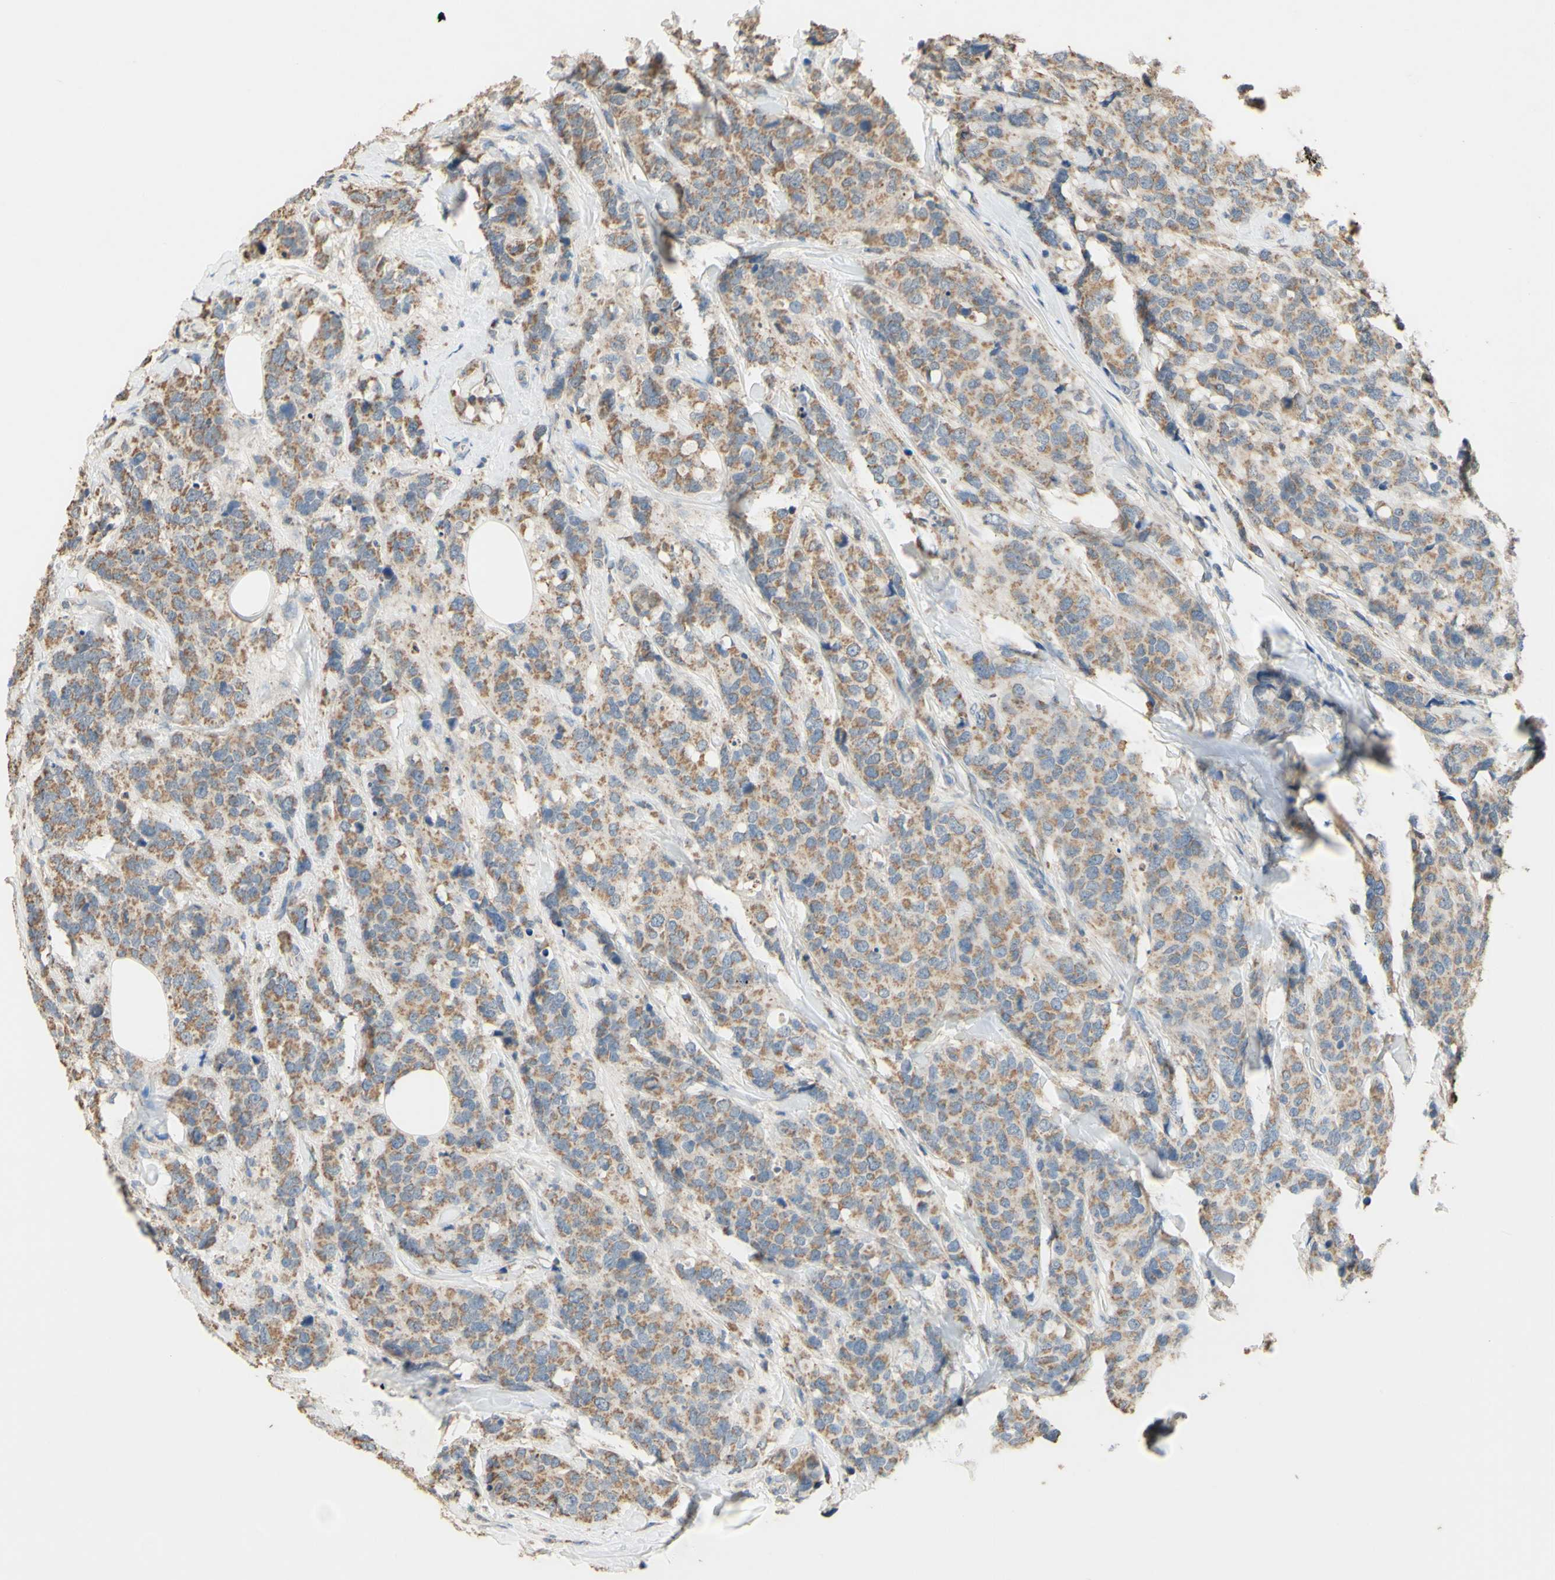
{"staining": {"intensity": "moderate", "quantity": ">75%", "location": "cytoplasmic/membranous"}, "tissue": "breast cancer", "cell_type": "Tumor cells", "image_type": "cancer", "snomed": [{"axis": "morphology", "description": "Lobular carcinoma"}, {"axis": "topography", "description": "Breast"}], "caption": "Tumor cells exhibit medium levels of moderate cytoplasmic/membranous positivity in about >75% of cells in breast cancer.", "gene": "PTGIS", "patient": {"sex": "female", "age": 59}}